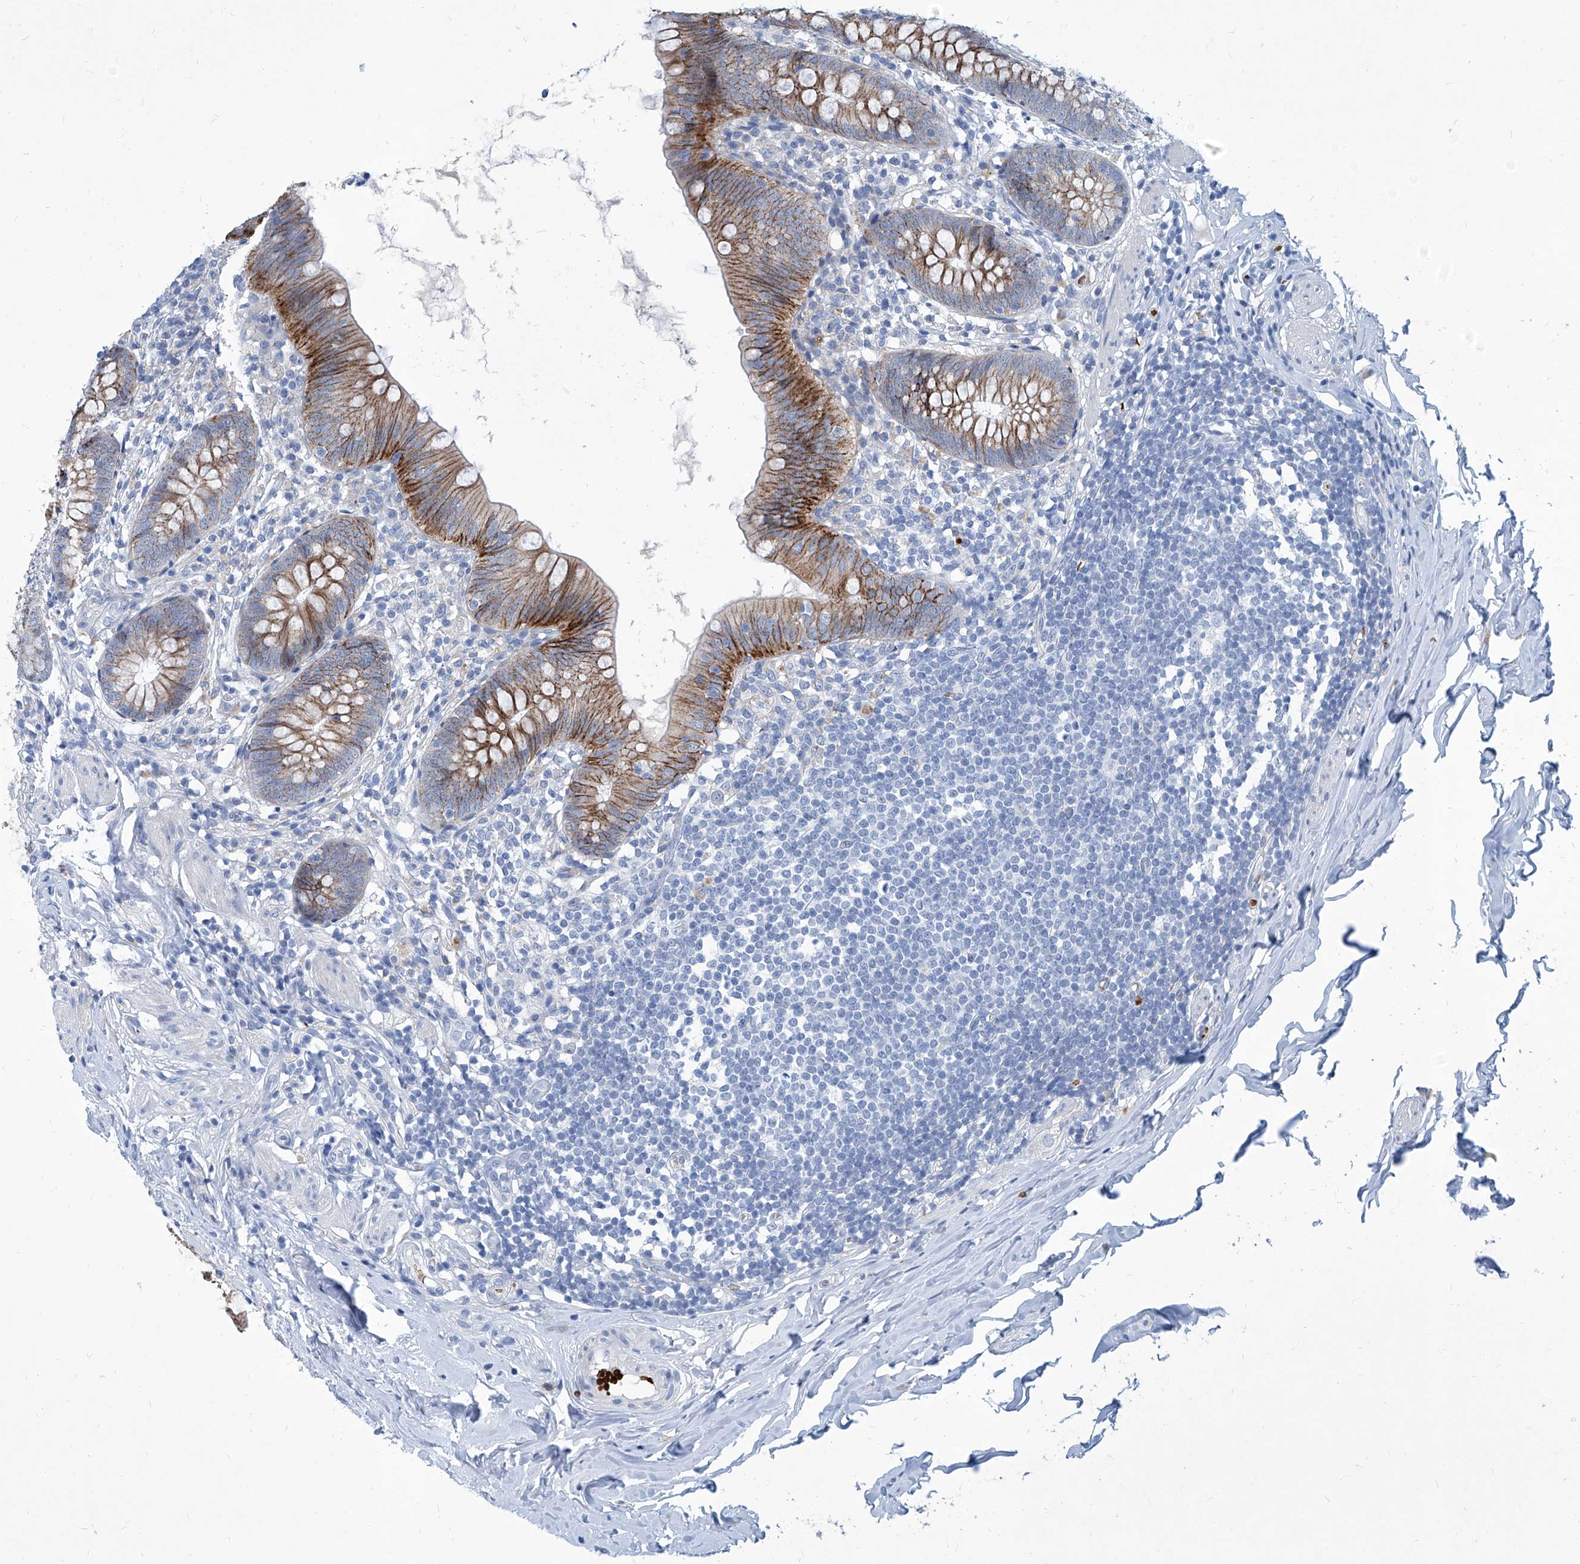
{"staining": {"intensity": "moderate", "quantity": ">75%", "location": "cytoplasmic/membranous"}, "tissue": "appendix", "cell_type": "Glandular cells", "image_type": "normal", "snomed": [{"axis": "morphology", "description": "Normal tissue, NOS"}, {"axis": "topography", "description": "Appendix"}], "caption": "About >75% of glandular cells in unremarkable human appendix show moderate cytoplasmic/membranous protein staining as visualized by brown immunohistochemical staining.", "gene": "FPR2", "patient": {"sex": "female", "age": 62}}